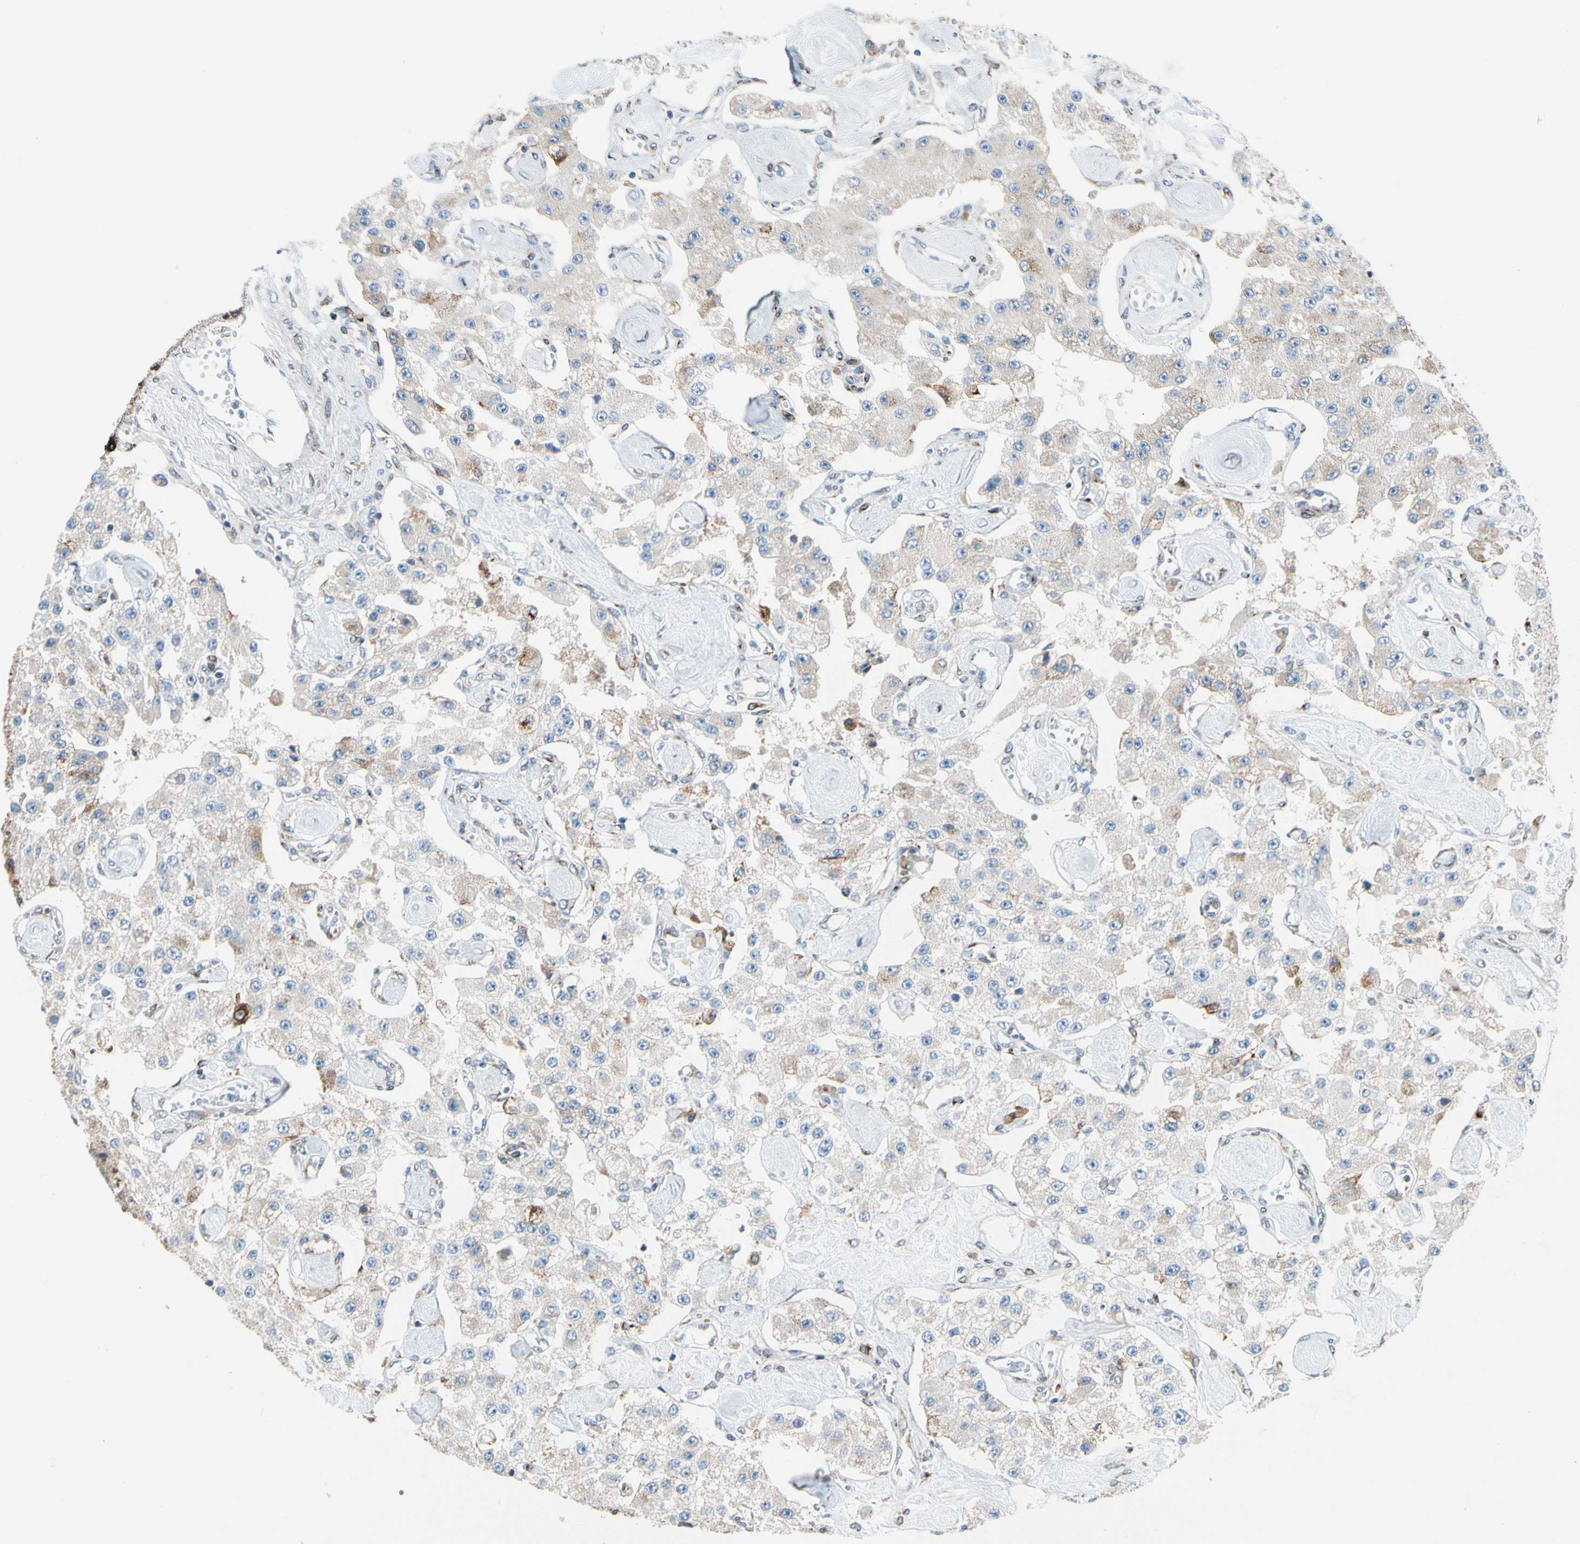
{"staining": {"intensity": "weak", "quantity": "25%-75%", "location": "cytoplasmic/membranous"}, "tissue": "carcinoid", "cell_type": "Tumor cells", "image_type": "cancer", "snomed": [{"axis": "morphology", "description": "Carcinoid, malignant, NOS"}, {"axis": "topography", "description": "Pancreas"}], "caption": "Immunohistochemical staining of human carcinoid exhibits weak cytoplasmic/membranous protein expression in about 25%-75% of tumor cells.", "gene": "NUCB1", "patient": {"sex": "male", "age": 41}}